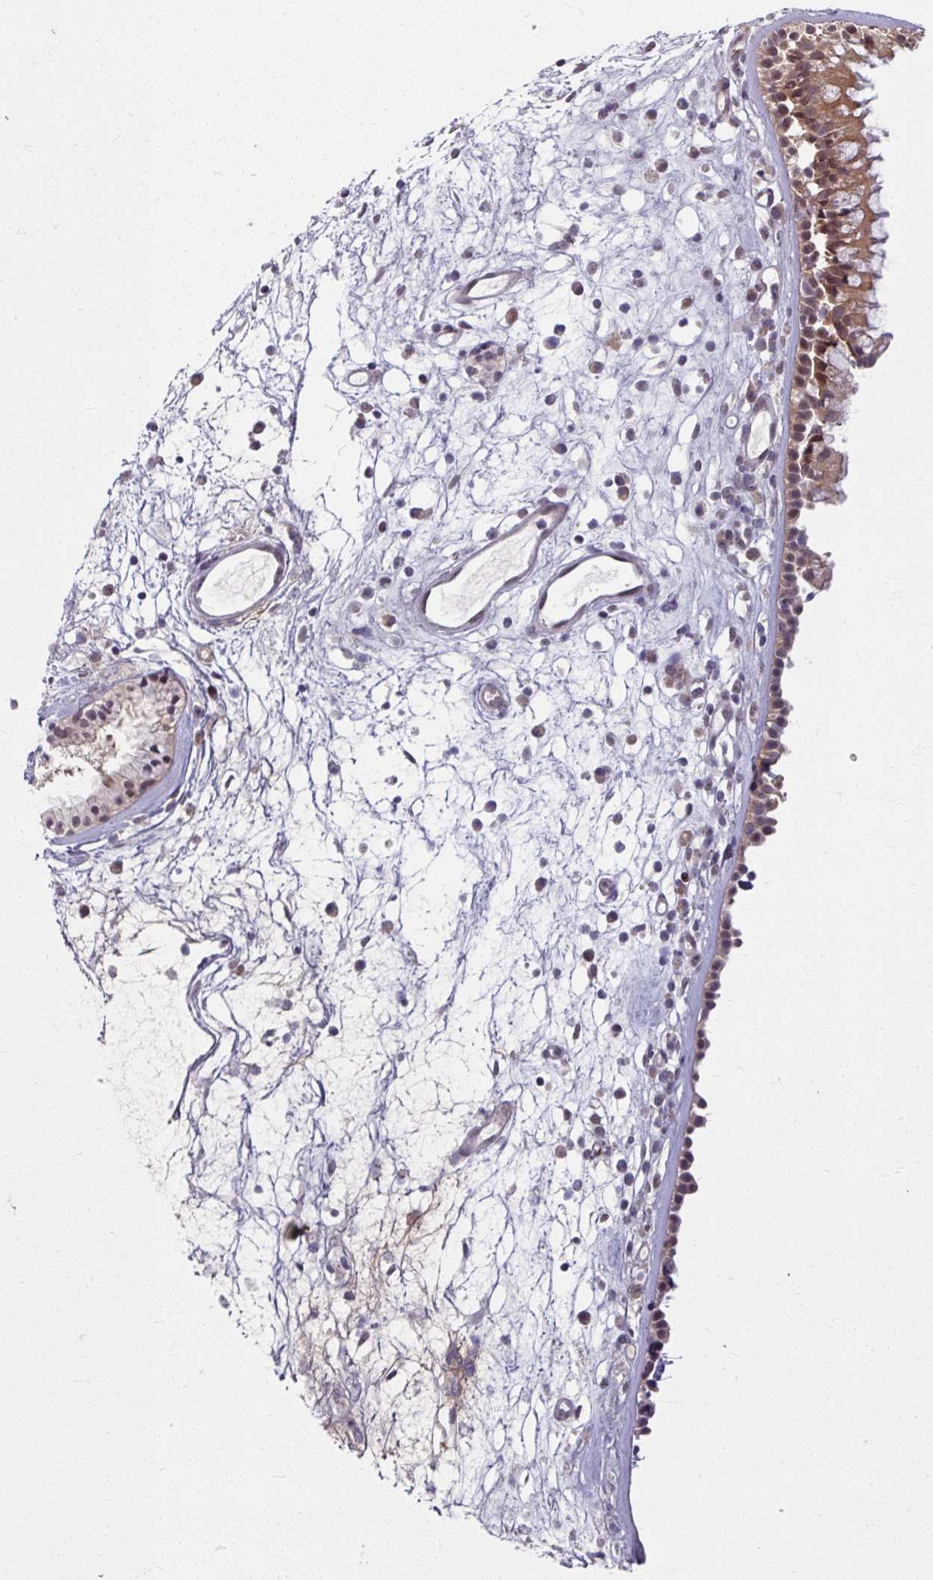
{"staining": {"intensity": "moderate", "quantity": ">75%", "location": "cytoplasmic/membranous,nuclear"}, "tissue": "nasopharynx", "cell_type": "Respiratory epithelial cells", "image_type": "normal", "snomed": [{"axis": "morphology", "description": "Normal tissue, NOS"}, {"axis": "topography", "description": "Nasopharynx"}], "caption": "Protein expression analysis of benign human nasopharynx reveals moderate cytoplasmic/membranous,nuclear positivity in approximately >75% of respiratory epithelial cells.", "gene": "KLC3", "patient": {"sex": "male", "age": 63}}